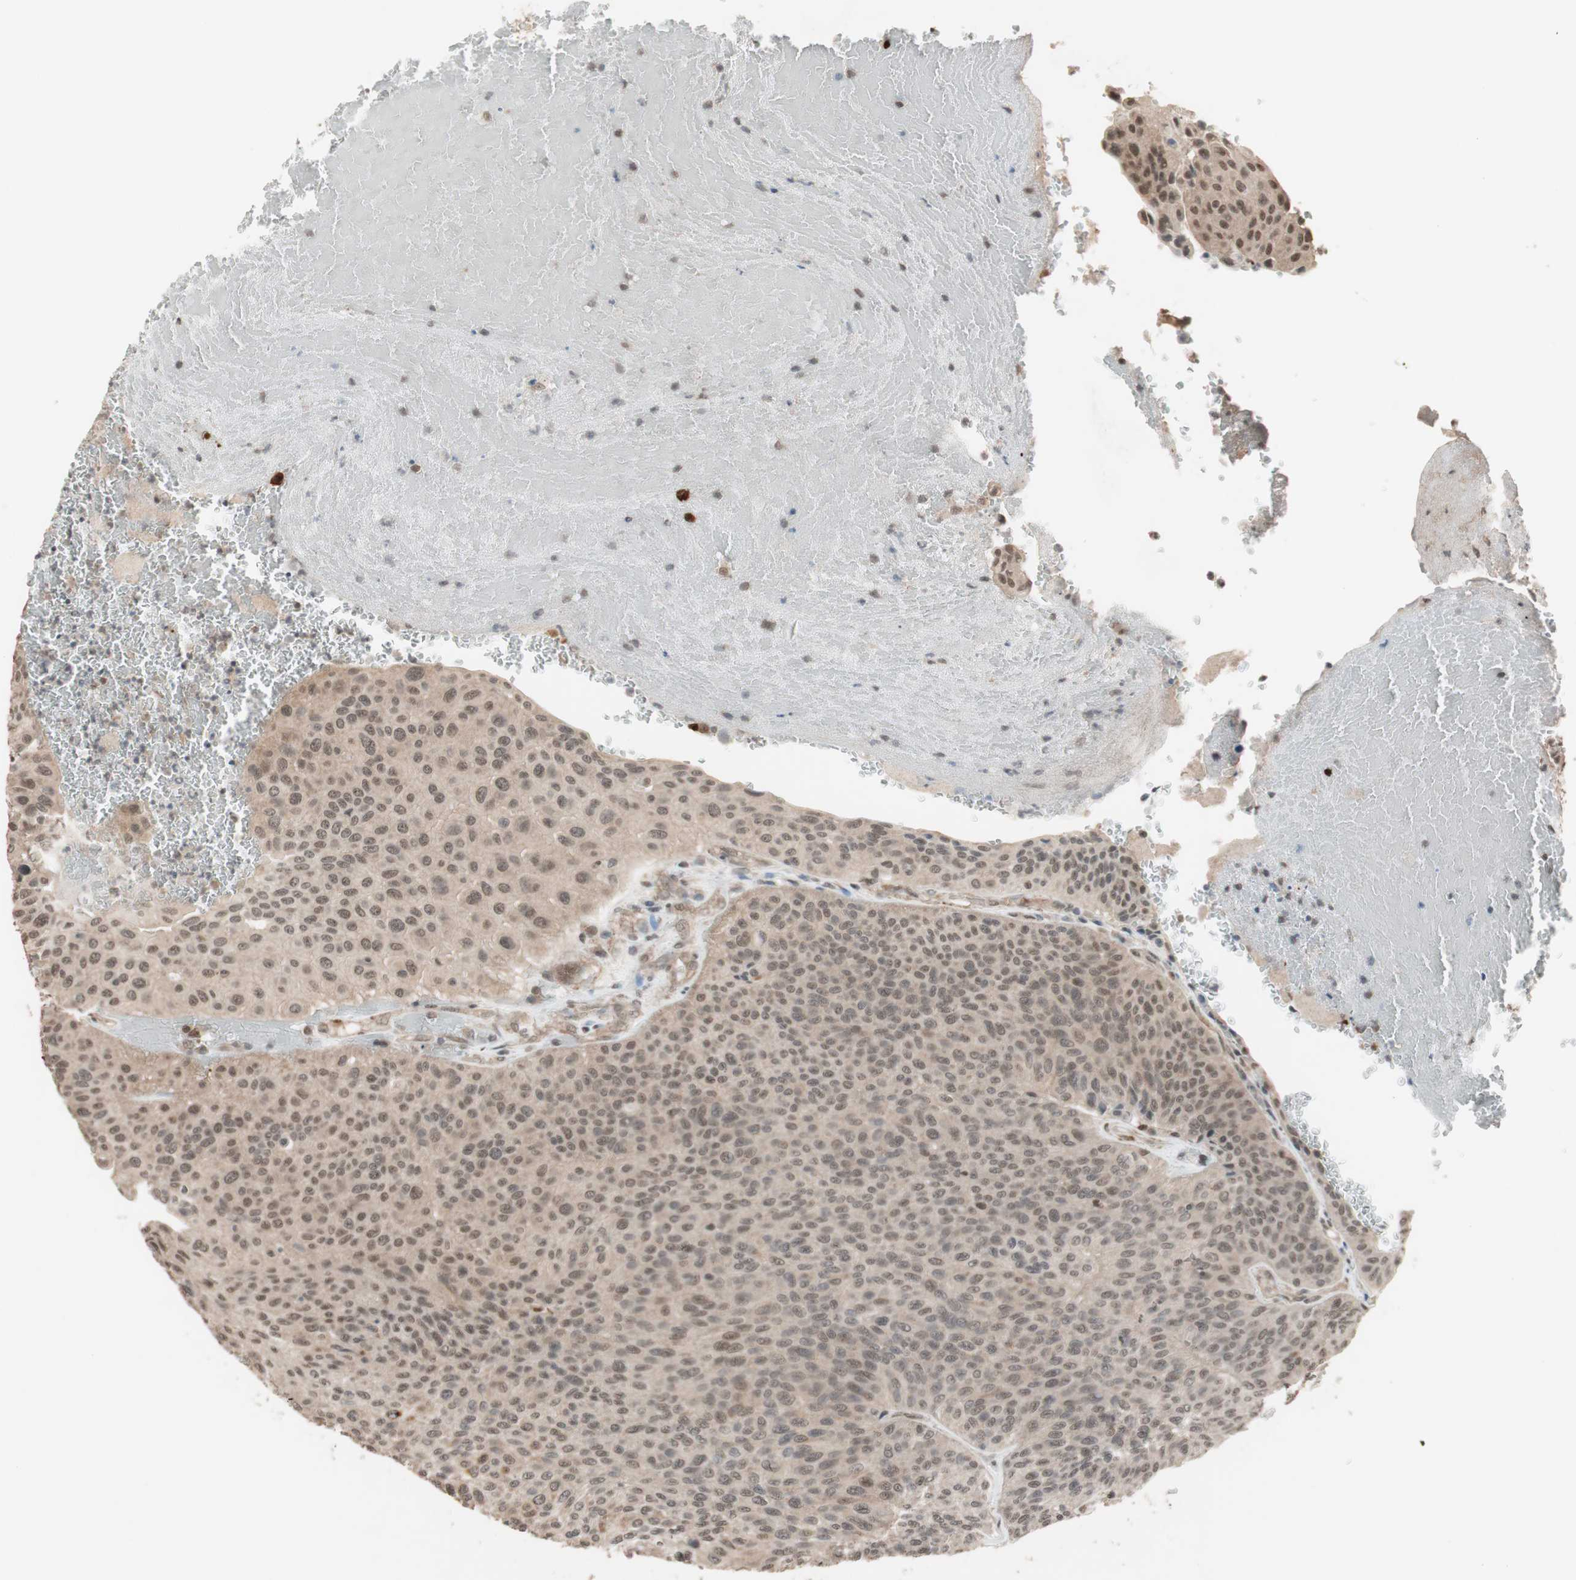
{"staining": {"intensity": "weak", "quantity": ">75%", "location": "cytoplasmic/membranous"}, "tissue": "urothelial cancer", "cell_type": "Tumor cells", "image_type": "cancer", "snomed": [{"axis": "morphology", "description": "Urothelial carcinoma, High grade"}, {"axis": "topography", "description": "Urinary bladder"}], "caption": "Immunohistochemistry (IHC) of human high-grade urothelial carcinoma shows low levels of weak cytoplasmic/membranous staining in about >75% of tumor cells. The staining was performed using DAB to visualize the protein expression in brown, while the nuclei were stained in blue with hematoxylin (Magnification: 20x).", "gene": "DRAP1", "patient": {"sex": "male", "age": 66}}